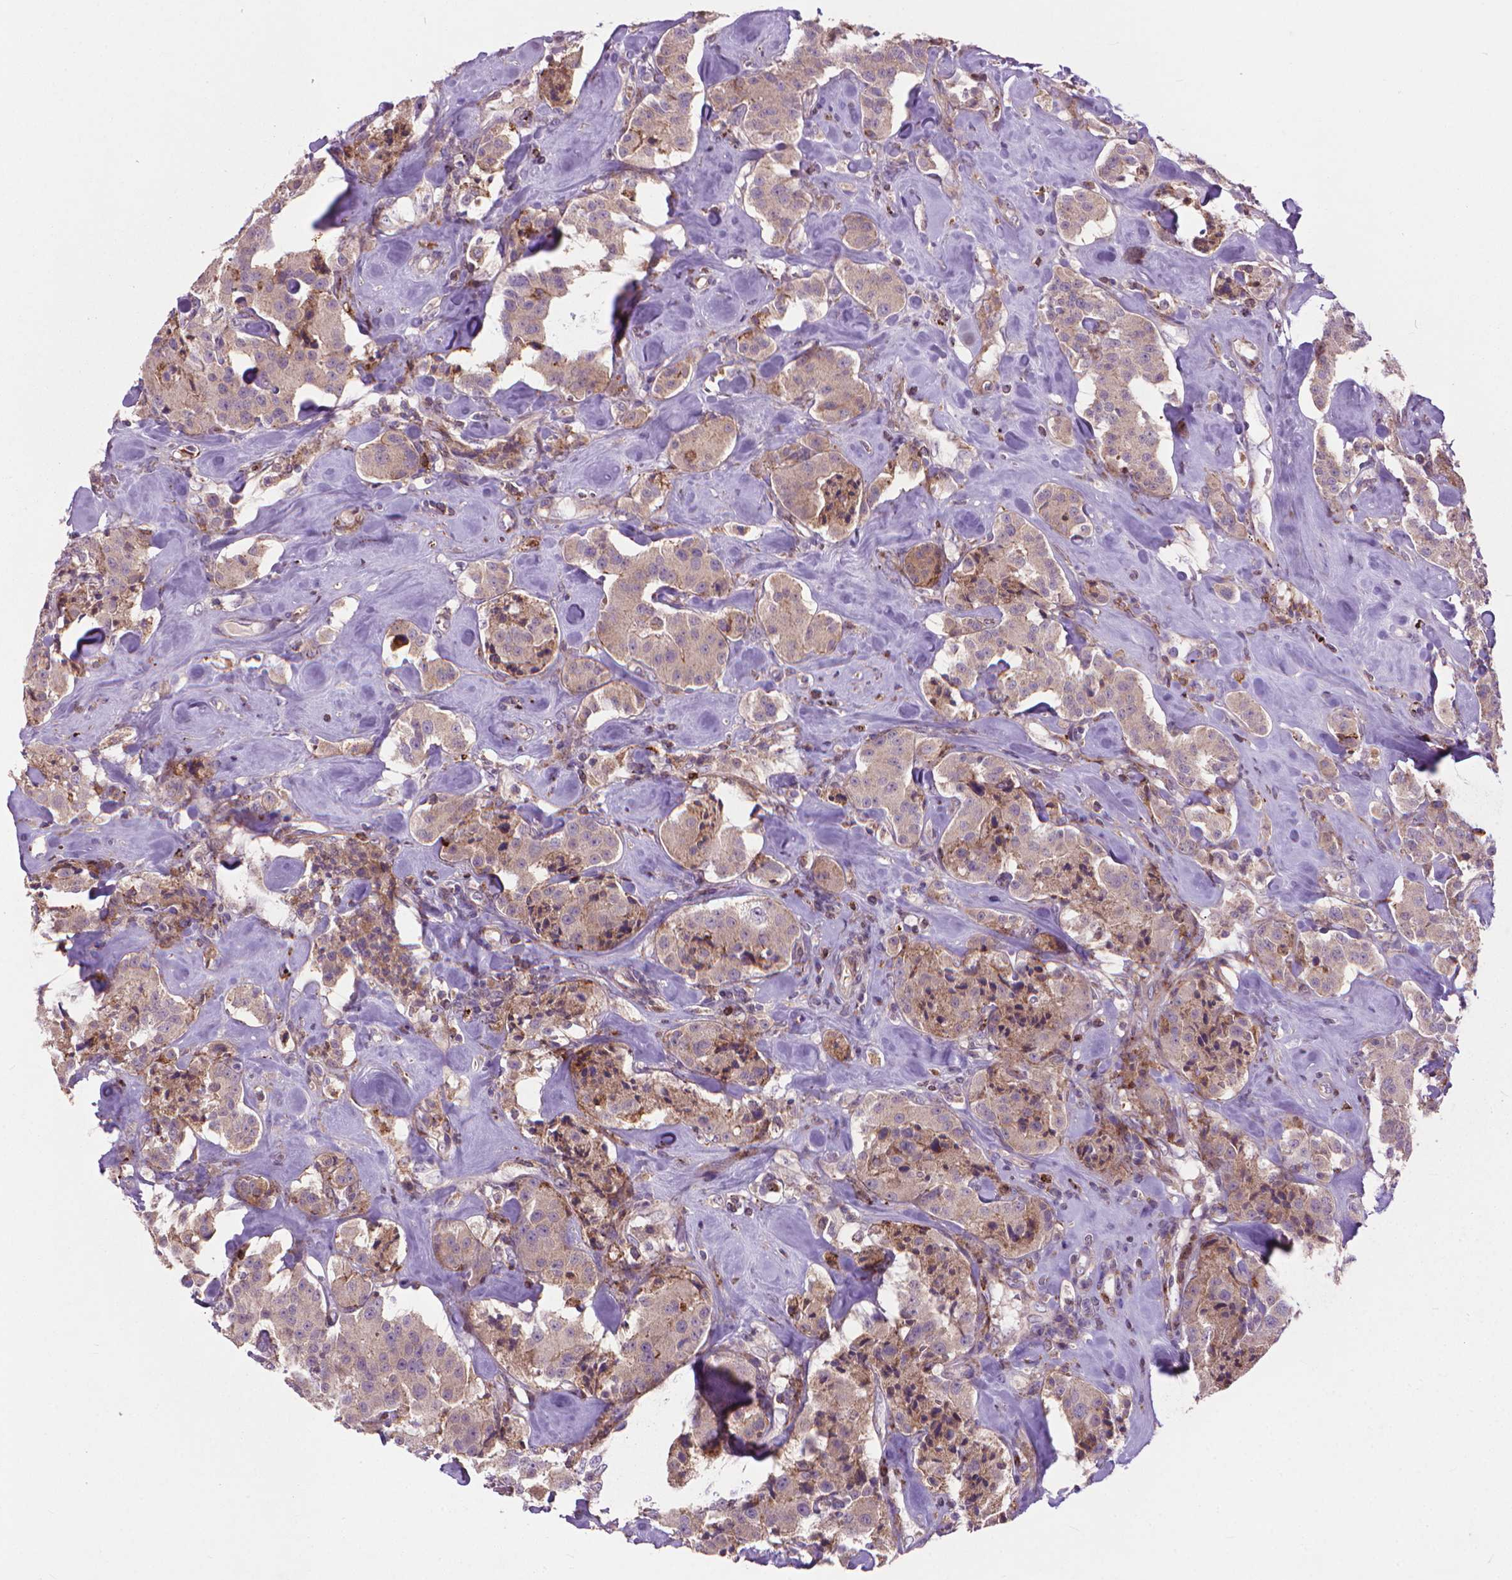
{"staining": {"intensity": "negative", "quantity": "none", "location": "none"}, "tissue": "carcinoid", "cell_type": "Tumor cells", "image_type": "cancer", "snomed": [{"axis": "morphology", "description": "Carcinoid, malignant, NOS"}, {"axis": "topography", "description": "Pancreas"}], "caption": "Carcinoid was stained to show a protein in brown. There is no significant expression in tumor cells.", "gene": "MYH14", "patient": {"sex": "male", "age": 41}}